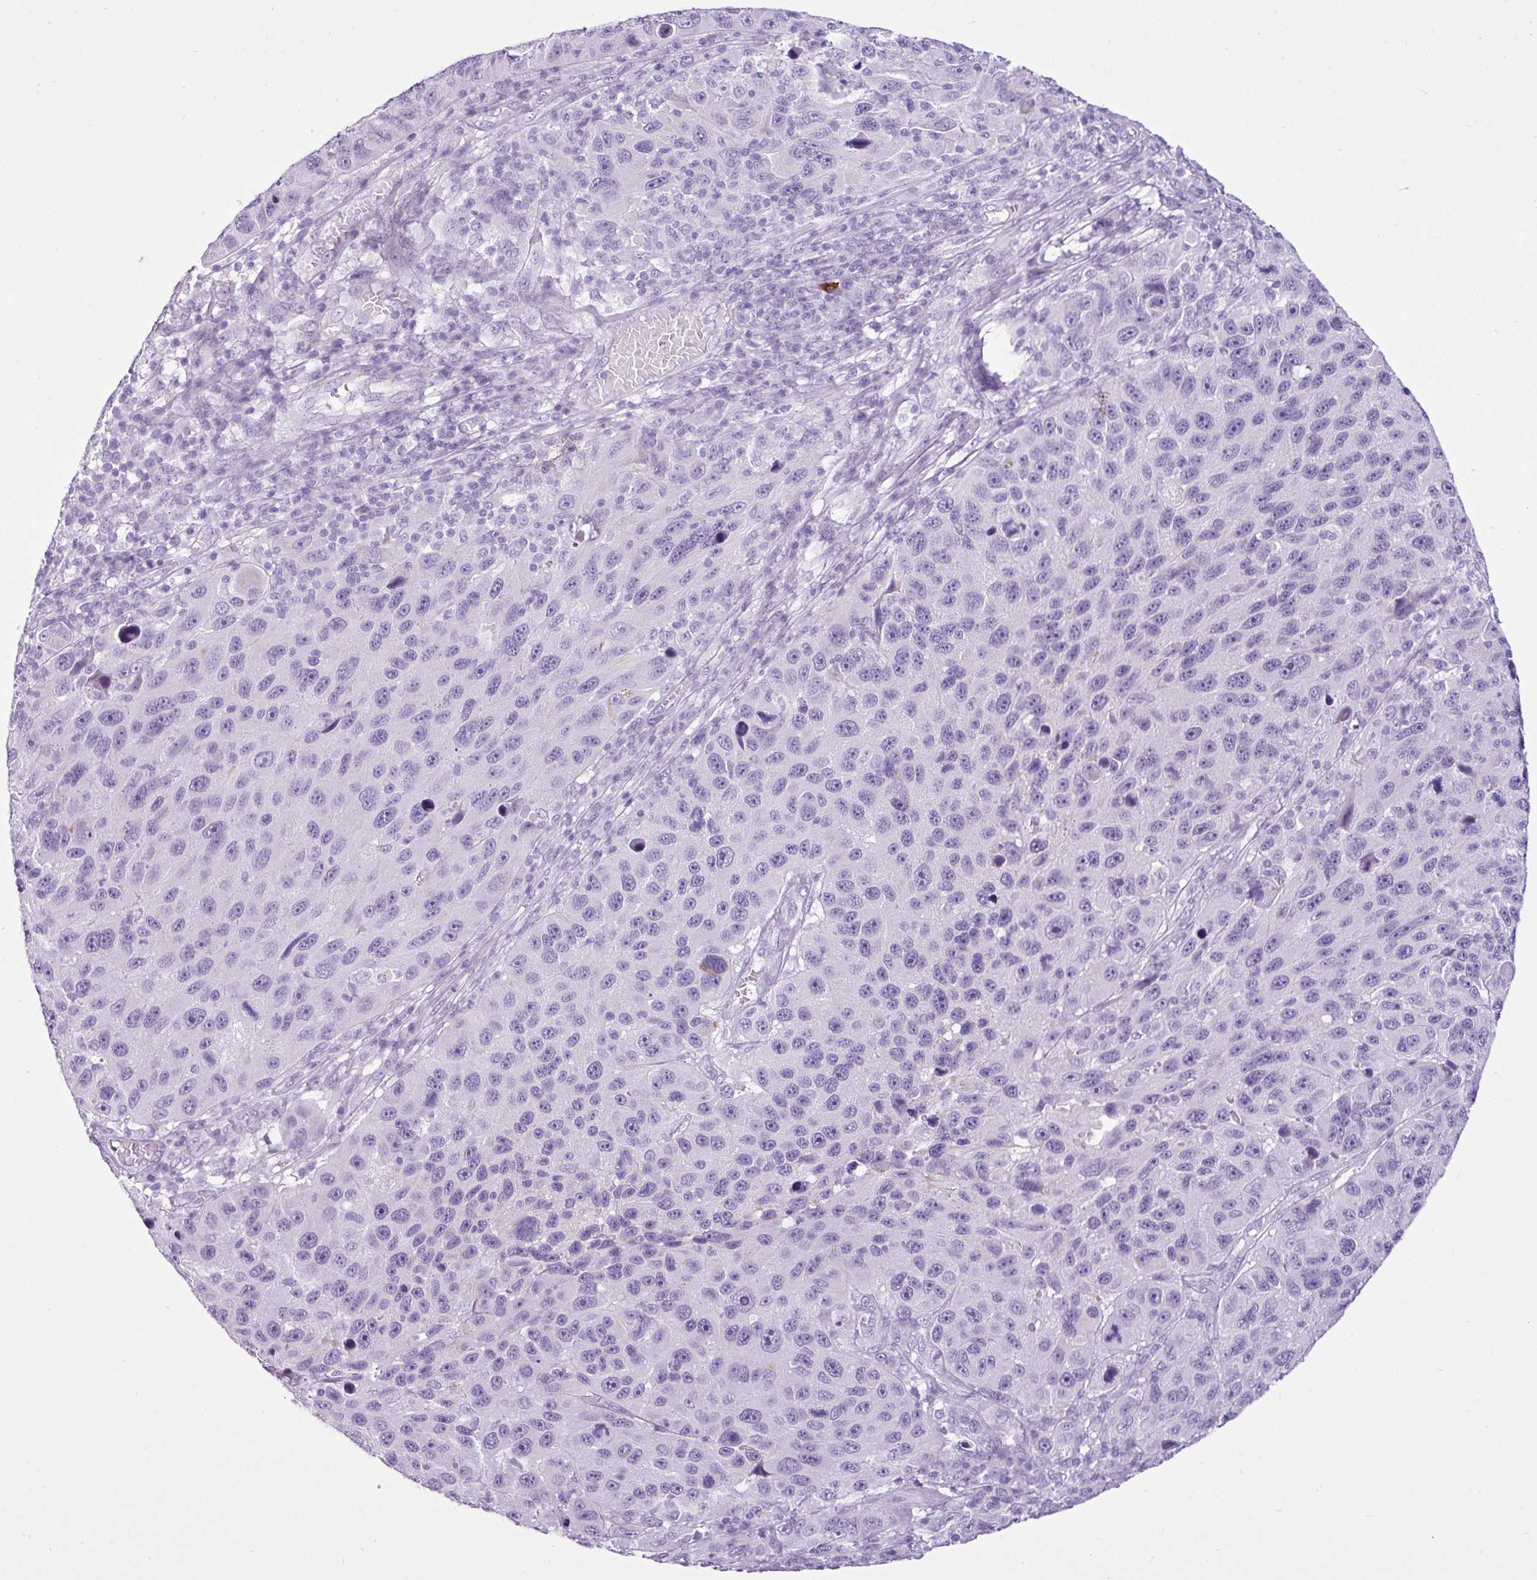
{"staining": {"intensity": "negative", "quantity": "none", "location": "none"}, "tissue": "melanoma", "cell_type": "Tumor cells", "image_type": "cancer", "snomed": [{"axis": "morphology", "description": "Malignant melanoma, NOS"}, {"axis": "topography", "description": "Skin"}], "caption": "Immunohistochemistry of melanoma exhibits no positivity in tumor cells.", "gene": "LILRB4", "patient": {"sex": "male", "age": 53}}